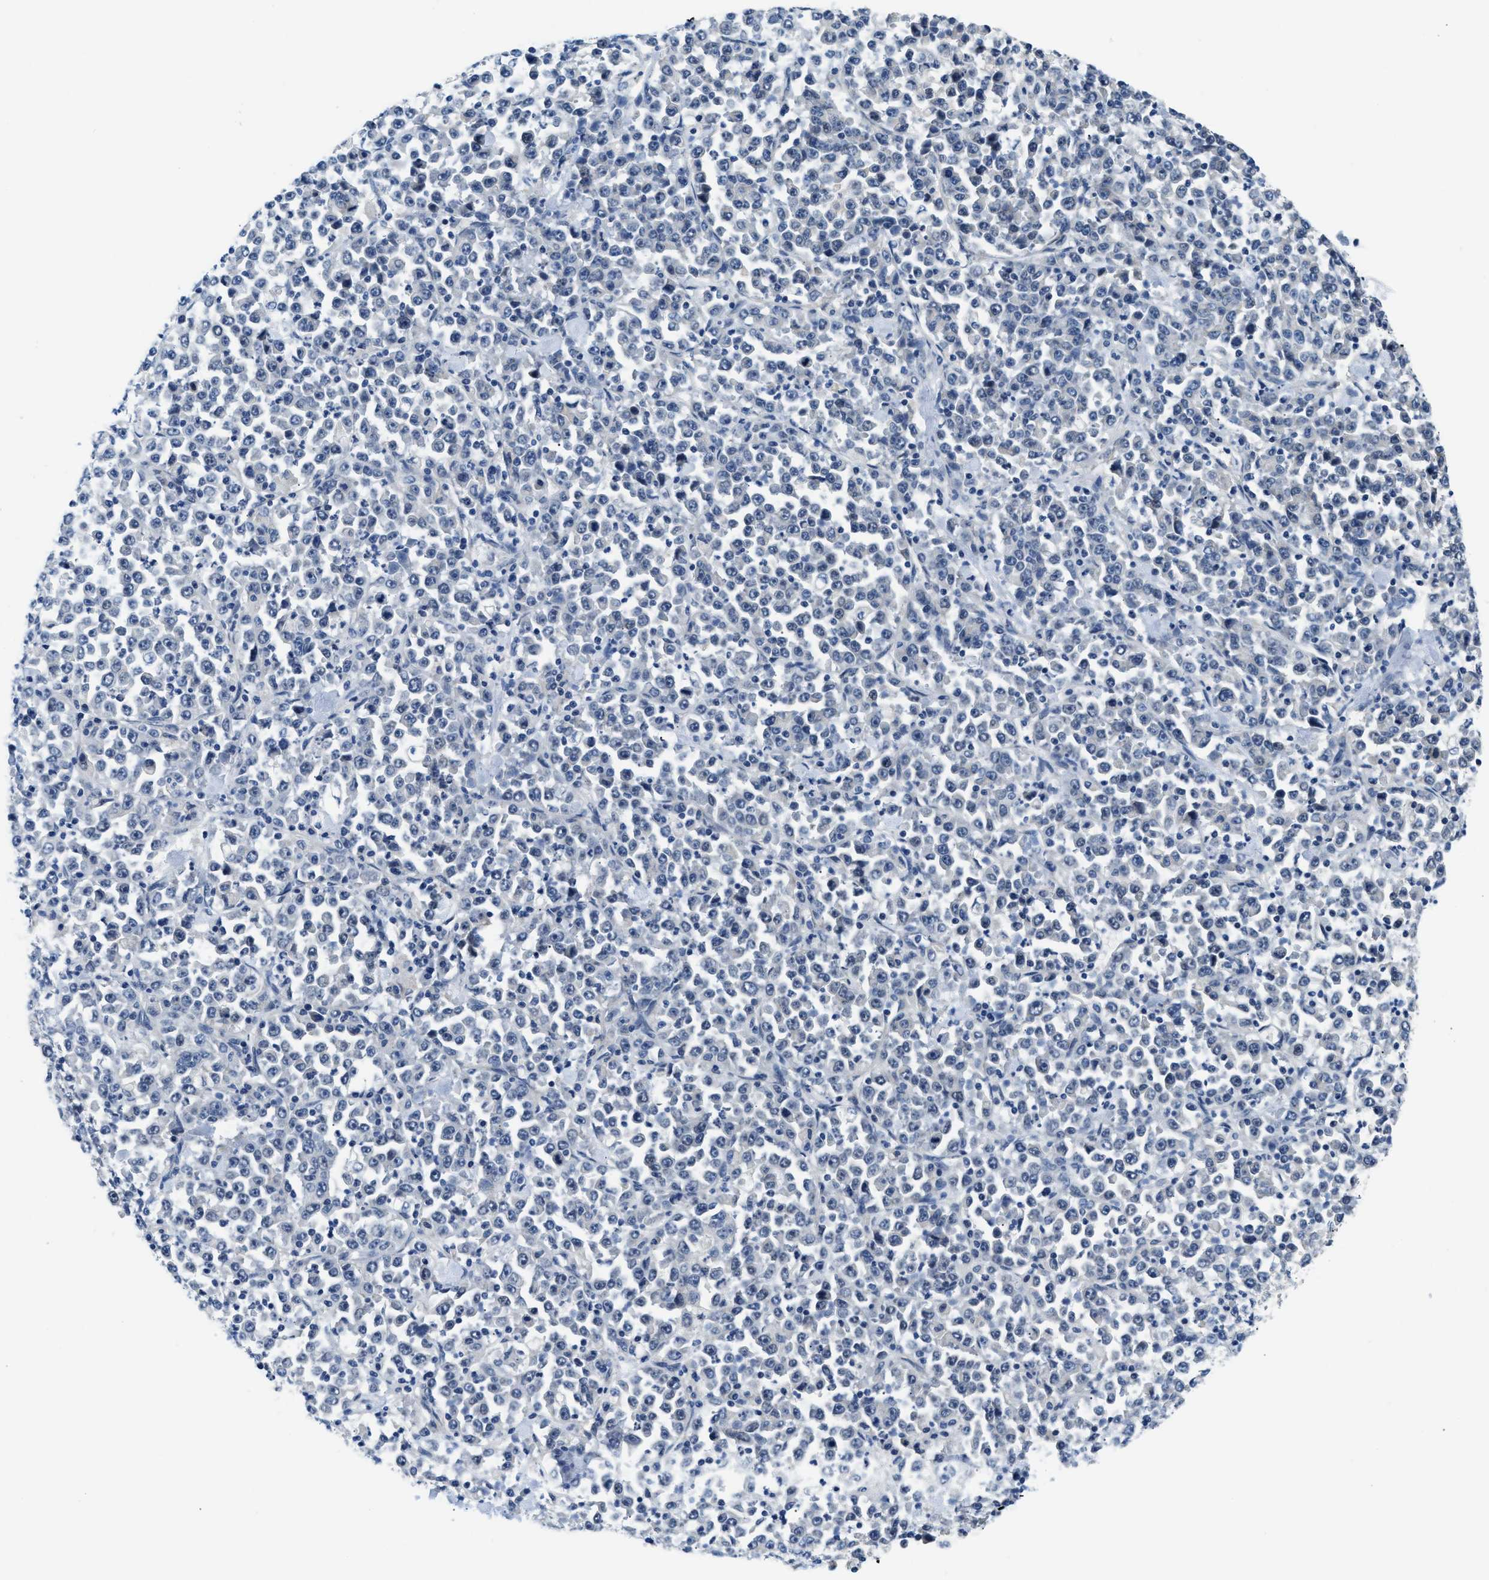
{"staining": {"intensity": "negative", "quantity": "none", "location": "none"}, "tissue": "stomach cancer", "cell_type": "Tumor cells", "image_type": "cancer", "snomed": [{"axis": "morphology", "description": "Normal tissue, NOS"}, {"axis": "morphology", "description": "Adenocarcinoma, NOS"}, {"axis": "topography", "description": "Stomach, upper"}, {"axis": "topography", "description": "Stomach"}], "caption": "Immunohistochemistry (IHC) photomicrograph of human adenocarcinoma (stomach) stained for a protein (brown), which exhibits no positivity in tumor cells. Nuclei are stained in blue.", "gene": "CLGN", "patient": {"sex": "male", "age": 59}}